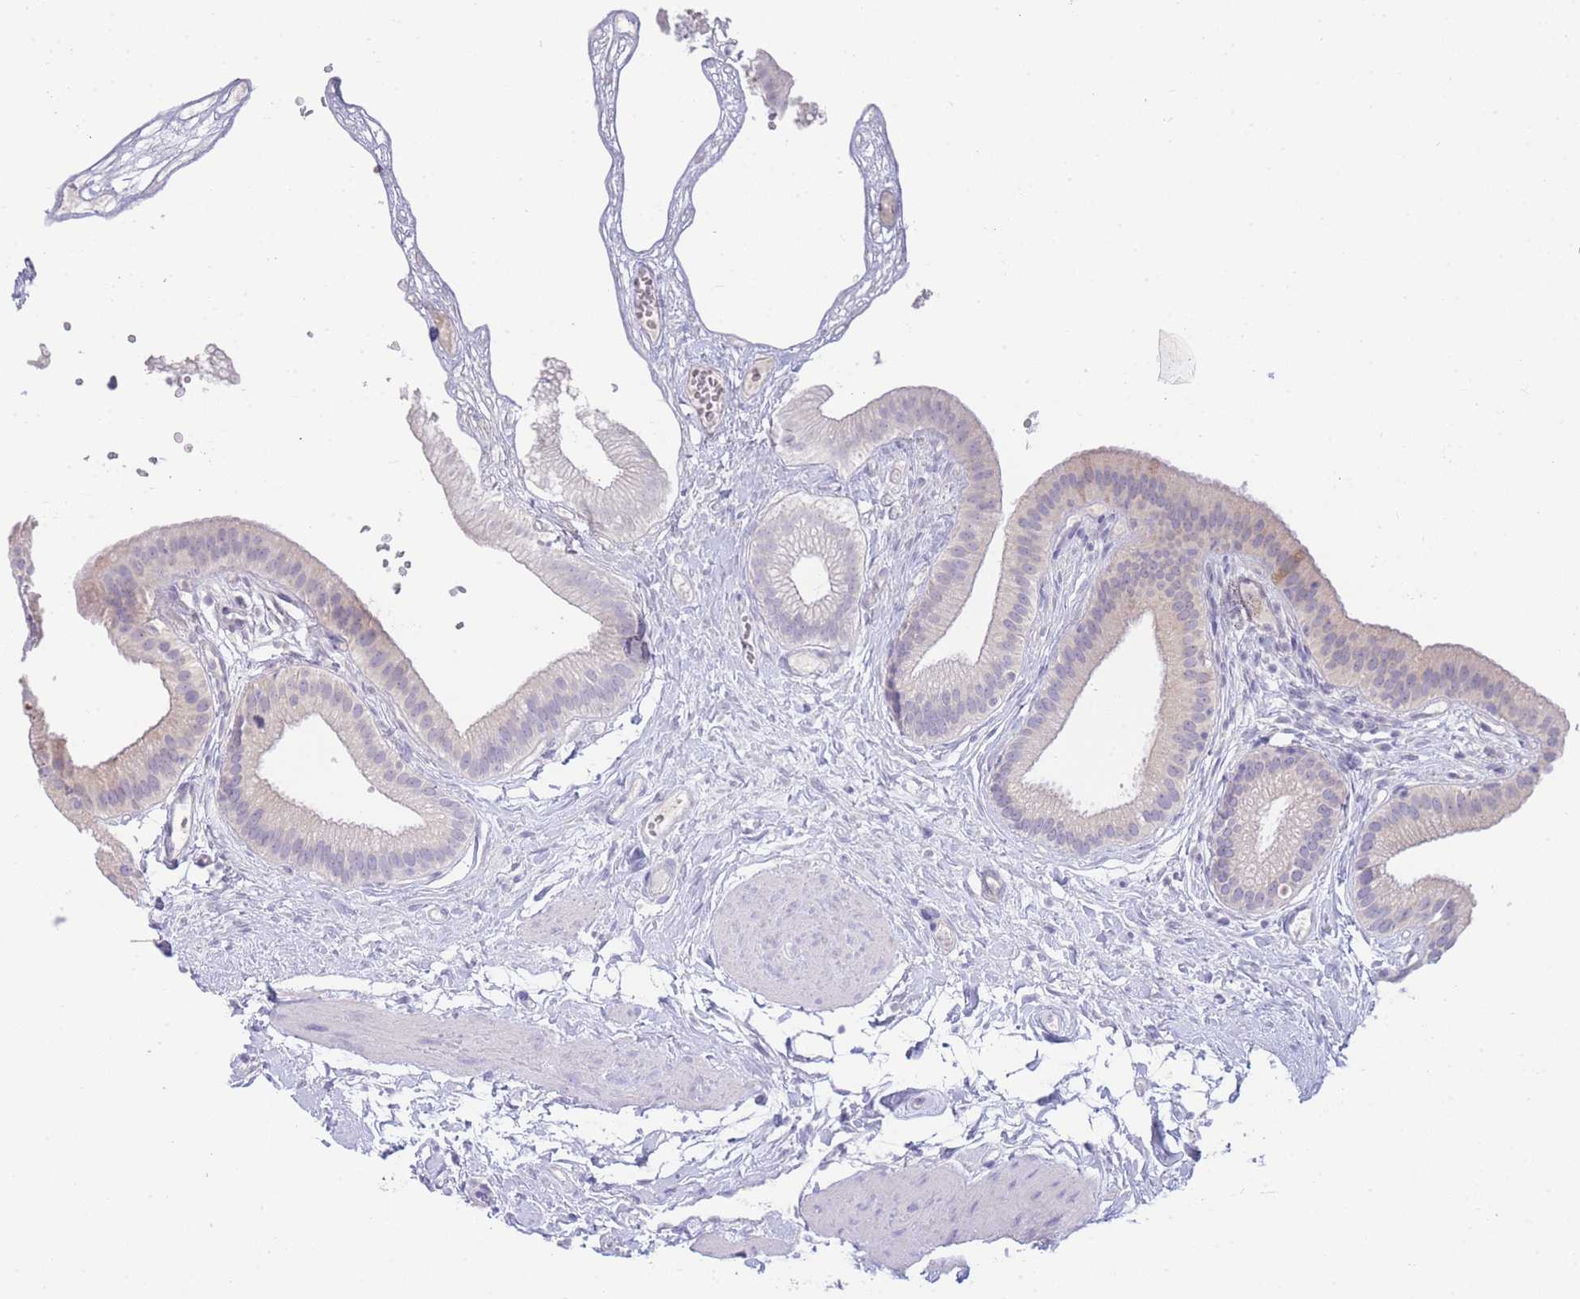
{"staining": {"intensity": "moderate", "quantity": "25%-75%", "location": "cytoplasmic/membranous"}, "tissue": "gallbladder", "cell_type": "Glandular cells", "image_type": "normal", "snomed": [{"axis": "morphology", "description": "Normal tissue, NOS"}, {"axis": "topography", "description": "Gallbladder"}], "caption": "This is a photomicrograph of immunohistochemistry staining of unremarkable gallbladder, which shows moderate expression in the cytoplasmic/membranous of glandular cells.", "gene": "LRRC37A2", "patient": {"sex": "female", "age": 54}}